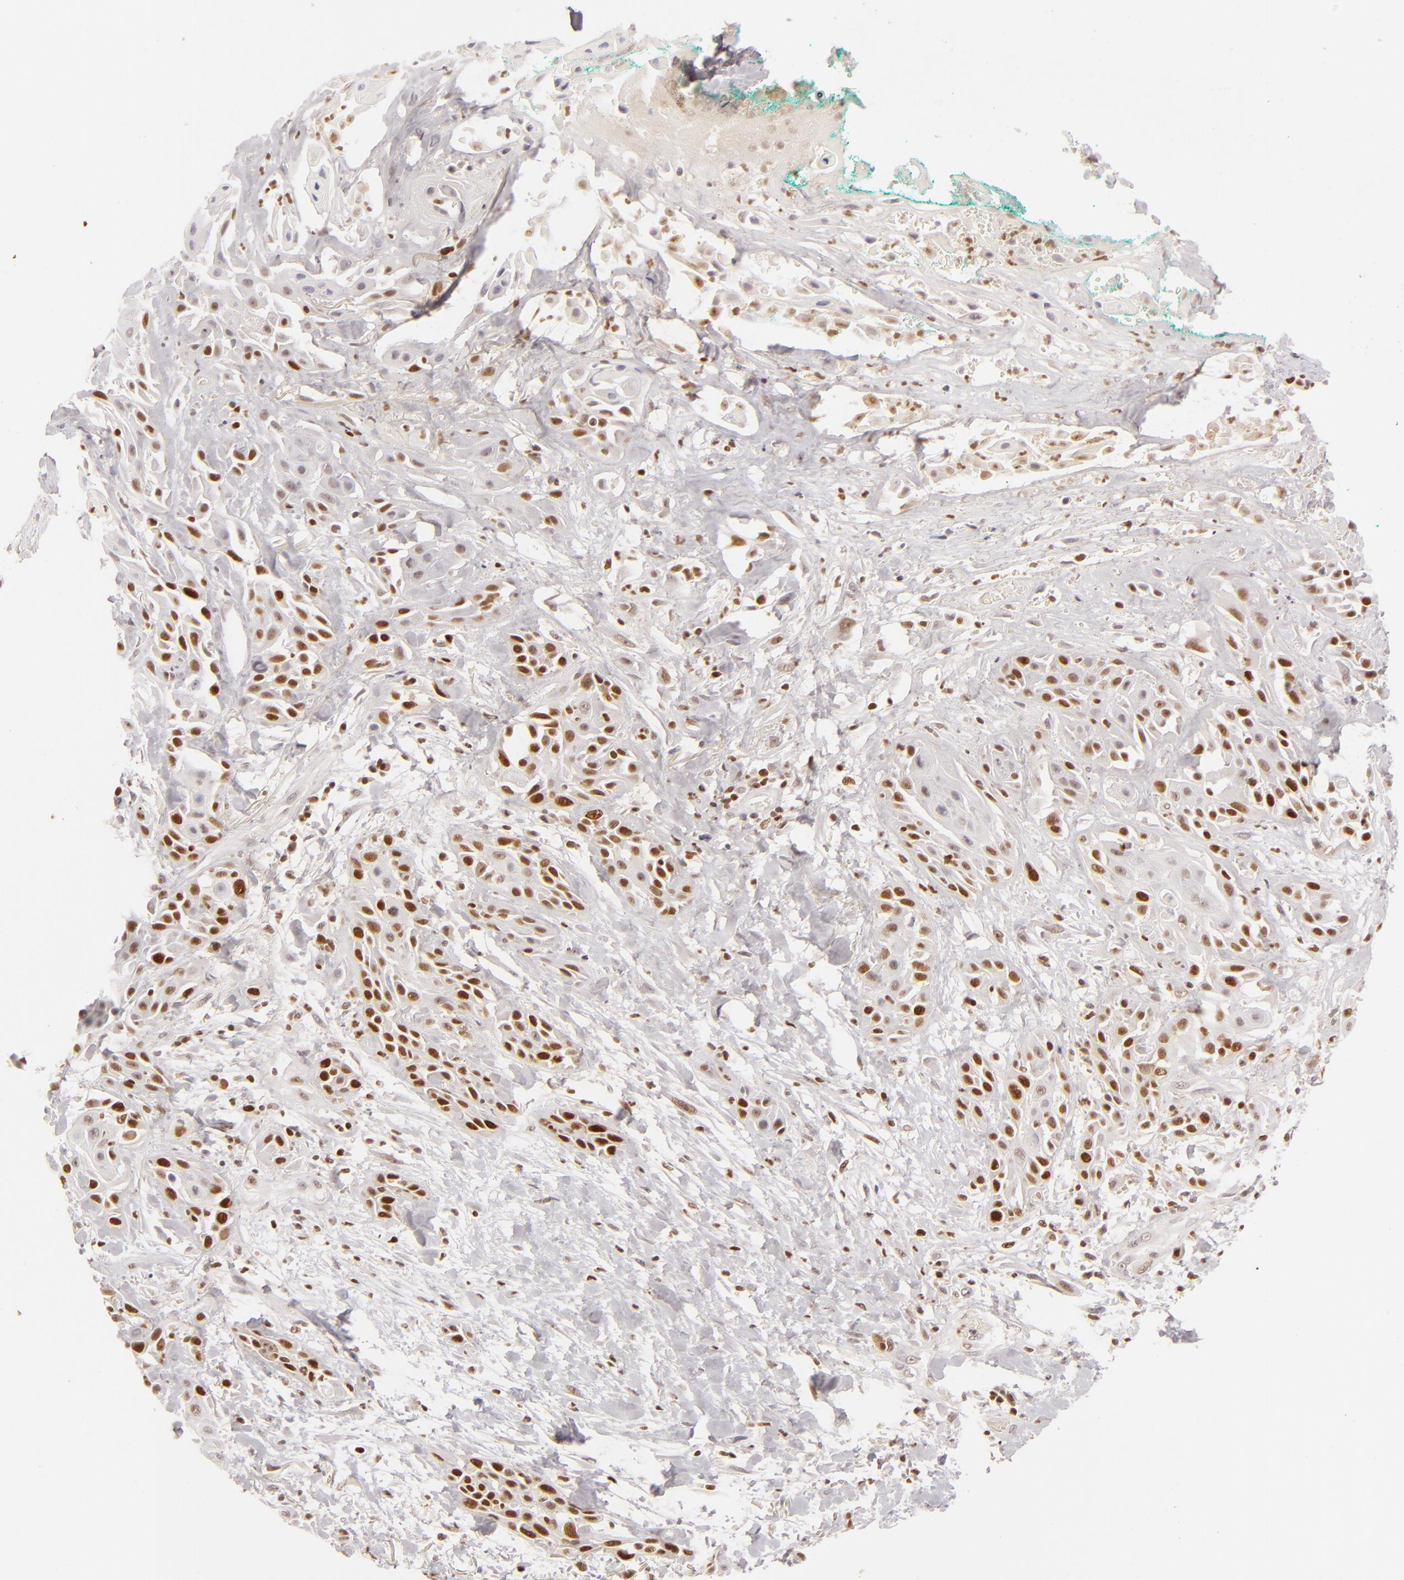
{"staining": {"intensity": "strong", "quantity": "25%-75%", "location": "nuclear"}, "tissue": "skin cancer", "cell_type": "Tumor cells", "image_type": "cancer", "snomed": [{"axis": "morphology", "description": "Squamous cell carcinoma, NOS"}, {"axis": "topography", "description": "Skin"}, {"axis": "topography", "description": "Anal"}], "caption": "This is a photomicrograph of IHC staining of skin cancer, which shows strong staining in the nuclear of tumor cells.", "gene": "FEN1", "patient": {"sex": "male", "age": 64}}